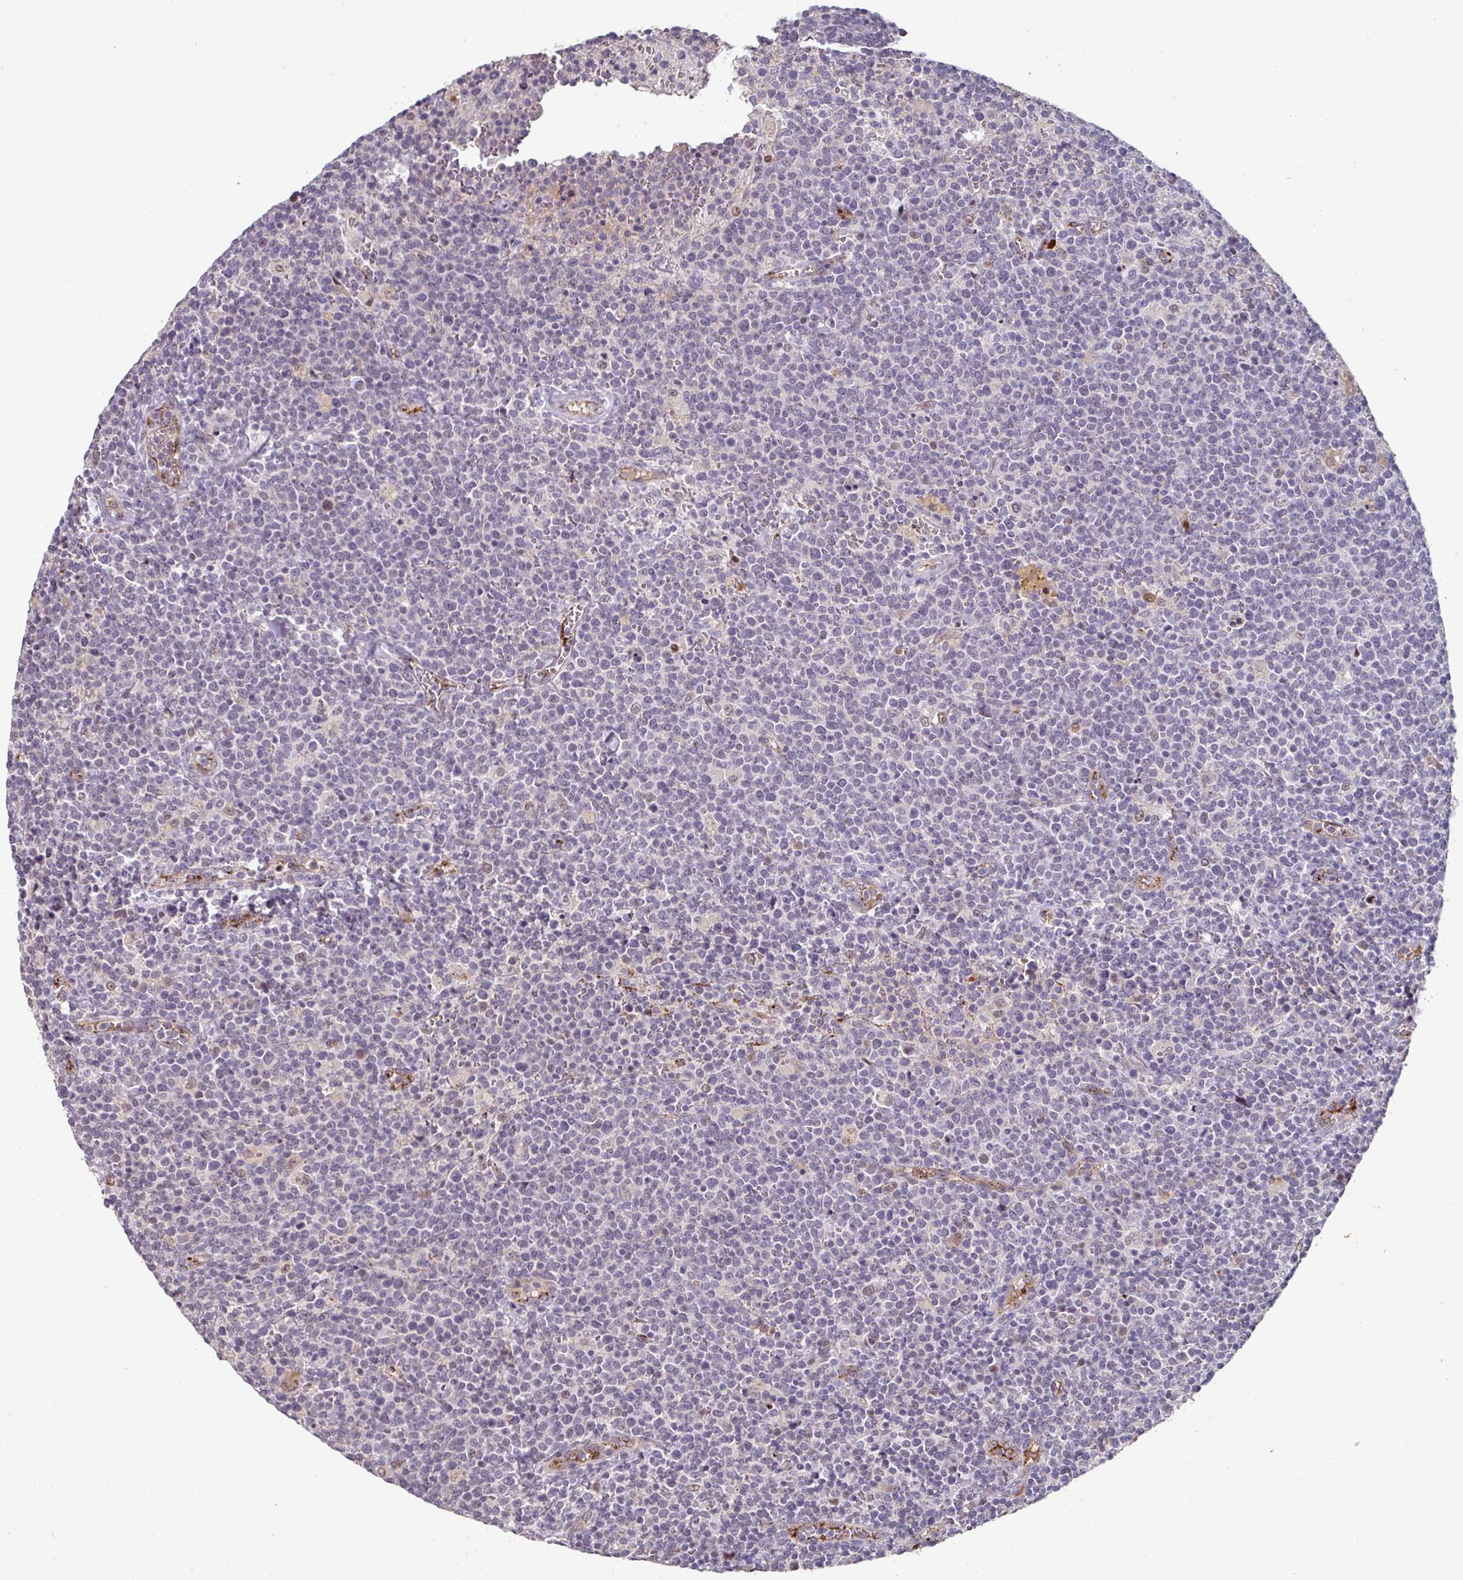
{"staining": {"intensity": "moderate", "quantity": "<25%", "location": "nuclear"}, "tissue": "lymphoma", "cell_type": "Tumor cells", "image_type": "cancer", "snomed": [{"axis": "morphology", "description": "Malignant lymphoma, non-Hodgkin's type, High grade"}, {"axis": "topography", "description": "Lymph node"}], "caption": "A photomicrograph of high-grade malignant lymphoma, non-Hodgkin's type stained for a protein shows moderate nuclear brown staining in tumor cells. The protein of interest is shown in brown color, while the nuclei are stained blue.", "gene": "SIDT2", "patient": {"sex": "male", "age": 61}}